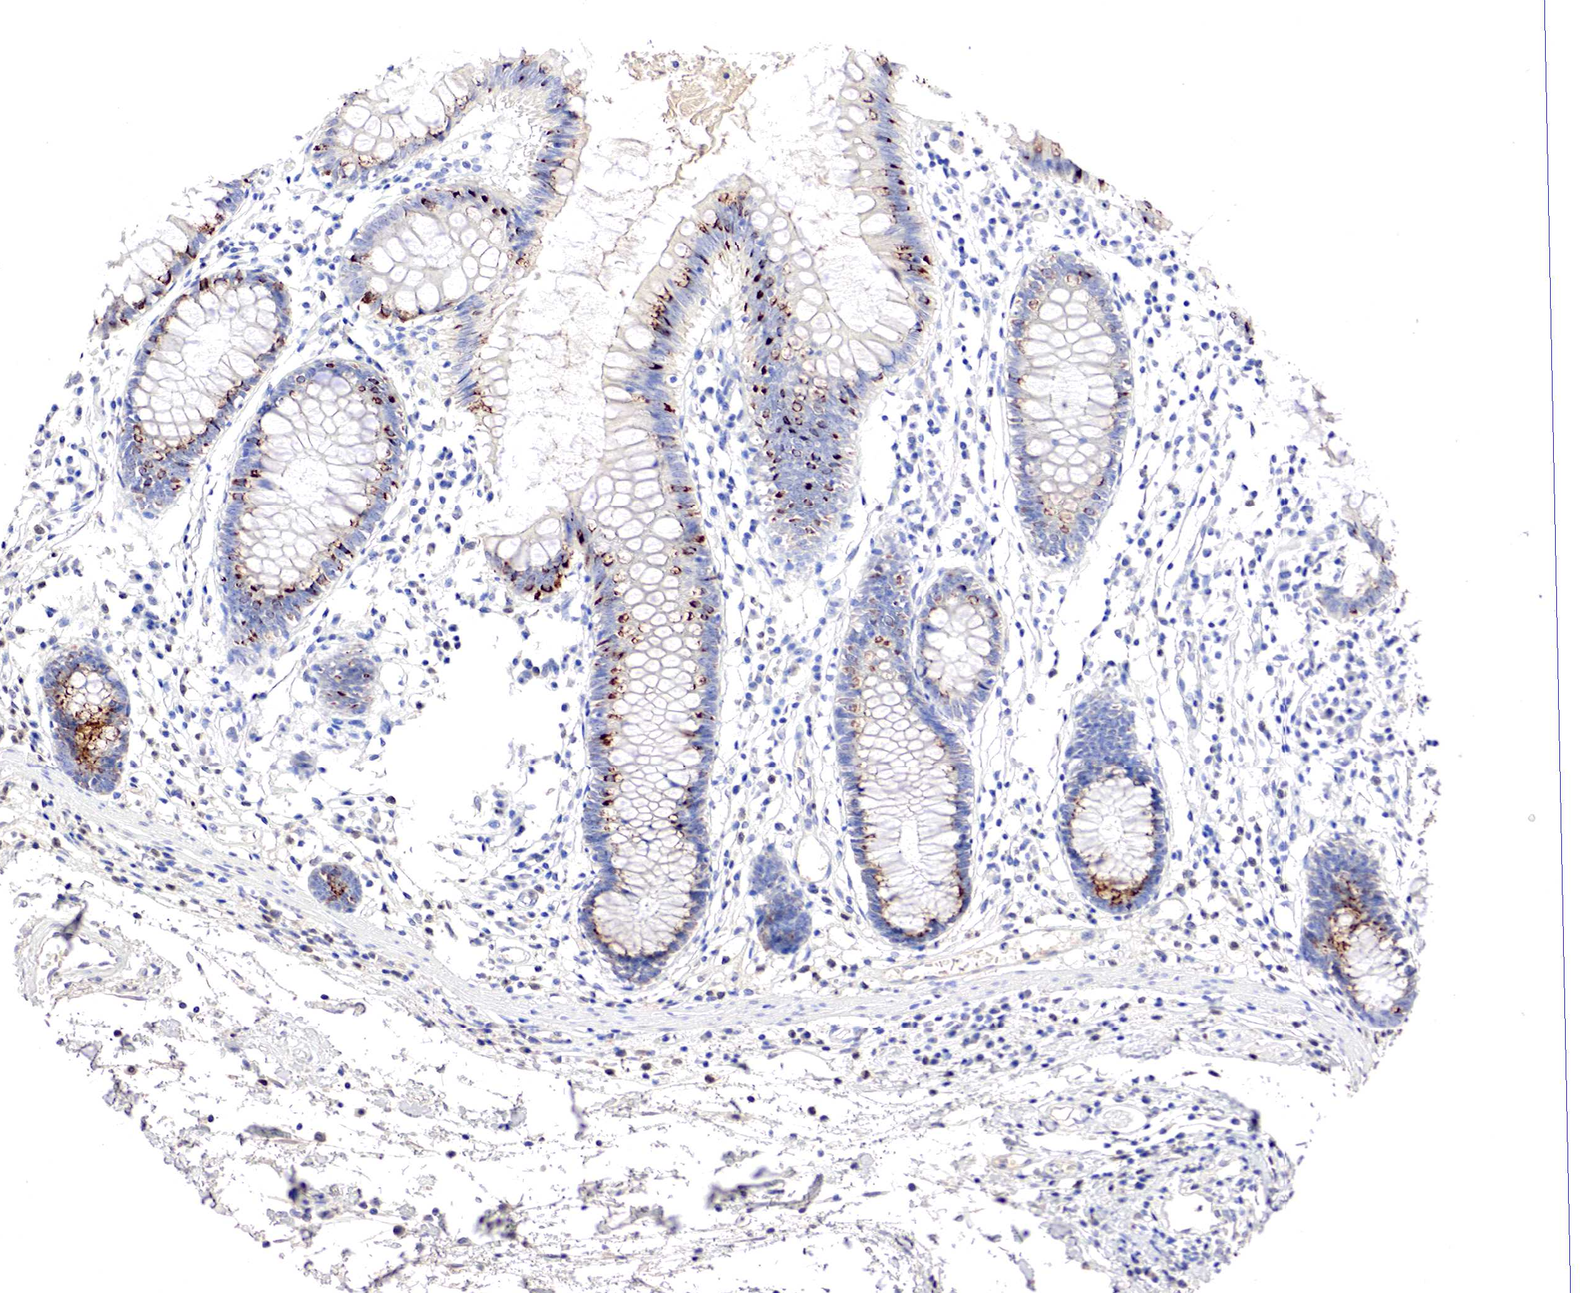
{"staining": {"intensity": "negative", "quantity": "none", "location": "none"}, "tissue": "colon", "cell_type": "Endothelial cells", "image_type": "normal", "snomed": [{"axis": "morphology", "description": "Normal tissue, NOS"}, {"axis": "topography", "description": "Colon"}], "caption": "The photomicrograph reveals no significant positivity in endothelial cells of colon. Nuclei are stained in blue.", "gene": "GATA1", "patient": {"sex": "female", "age": 55}}